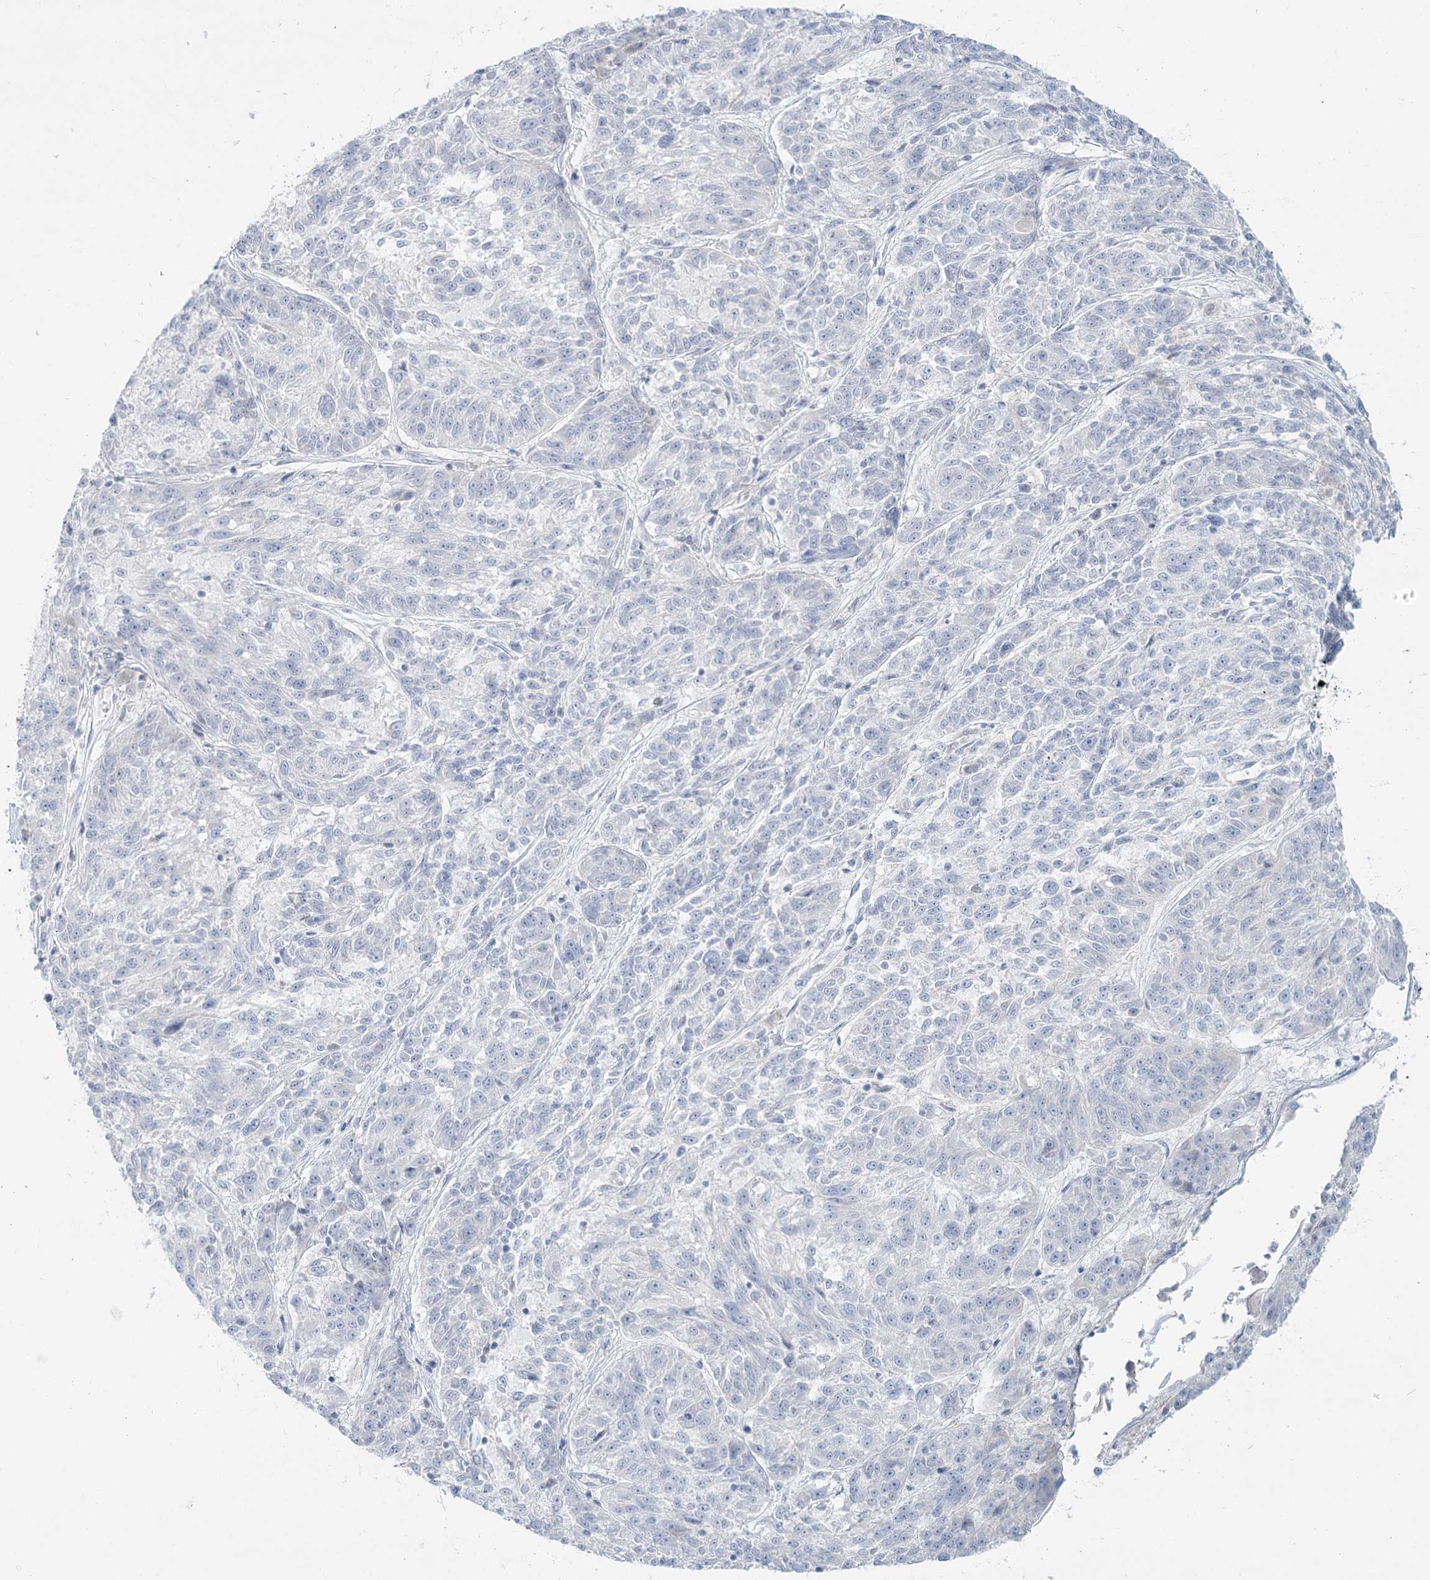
{"staining": {"intensity": "negative", "quantity": "none", "location": "none"}, "tissue": "melanoma", "cell_type": "Tumor cells", "image_type": "cancer", "snomed": [{"axis": "morphology", "description": "Malignant melanoma, NOS"}, {"axis": "topography", "description": "Skin"}], "caption": "A micrograph of malignant melanoma stained for a protein exhibits no brown staining in tumor cells.", "gene": "DMGDH", "patient": {"sex": "male", "age": 53}}